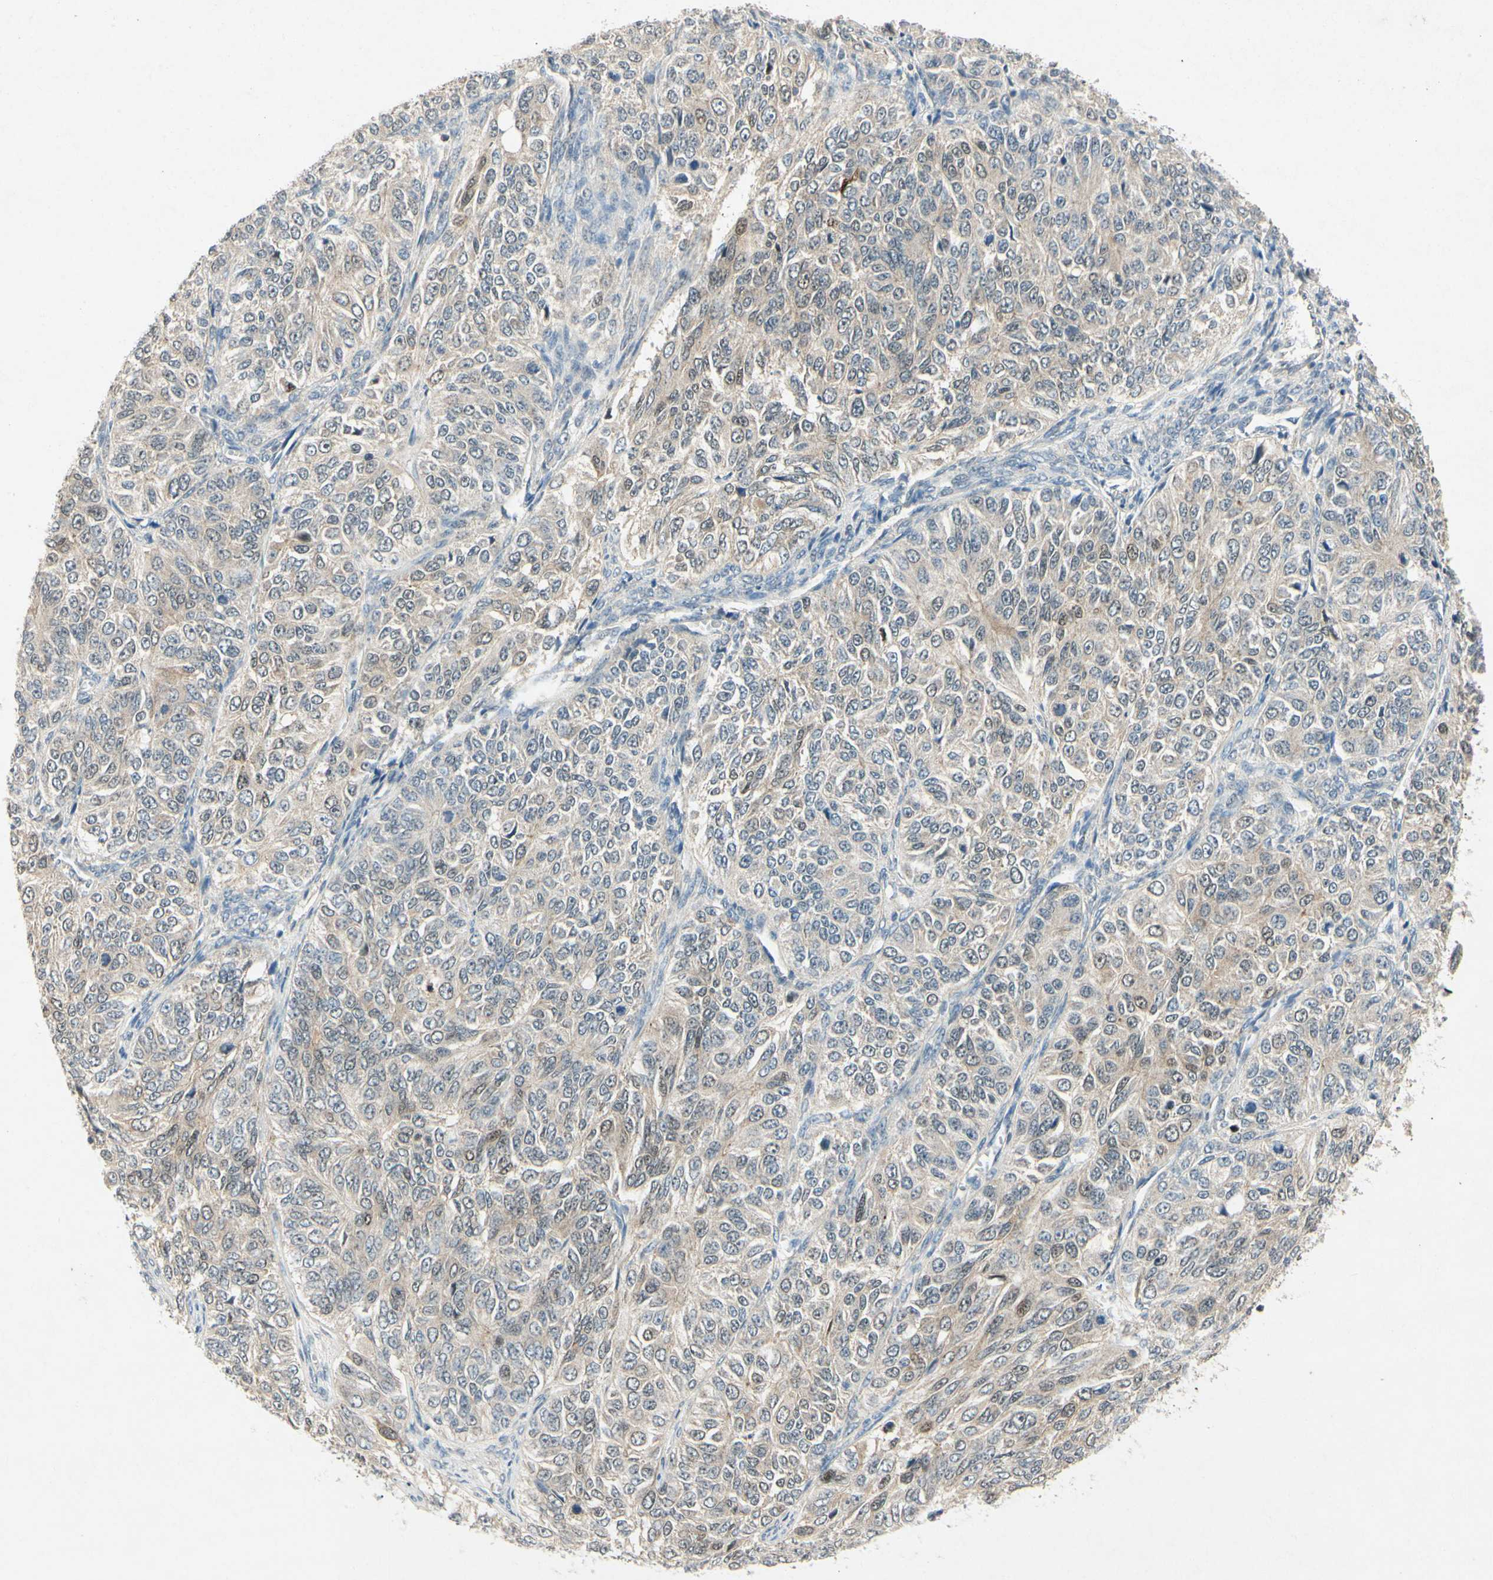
{"staining": {"intensity": "weak", "quantity": "25%-75%", "location": "cytoplasmic/membranous,nuclear"}, "tissue": "ovarian cancer", "cell_type": "Tumor cells", "image_type": "cancer", "snomed": [{"axis": "morphology", "description": "Carcinoma, endometroid"}, {"axis": "topography", "description": "Ovary"}], "caption": "Immunohistochemistry (IHC) histopathology image of endometroid carcinoma (ovarian) stained for a protein (brown), which demonstrates low levels of weak cytoplasmic/membranous and nuclear staining in about 25%-75% of tumor cells.", "gene": "HSPA1B", "patient": {"sex": "female", "age": 51}}